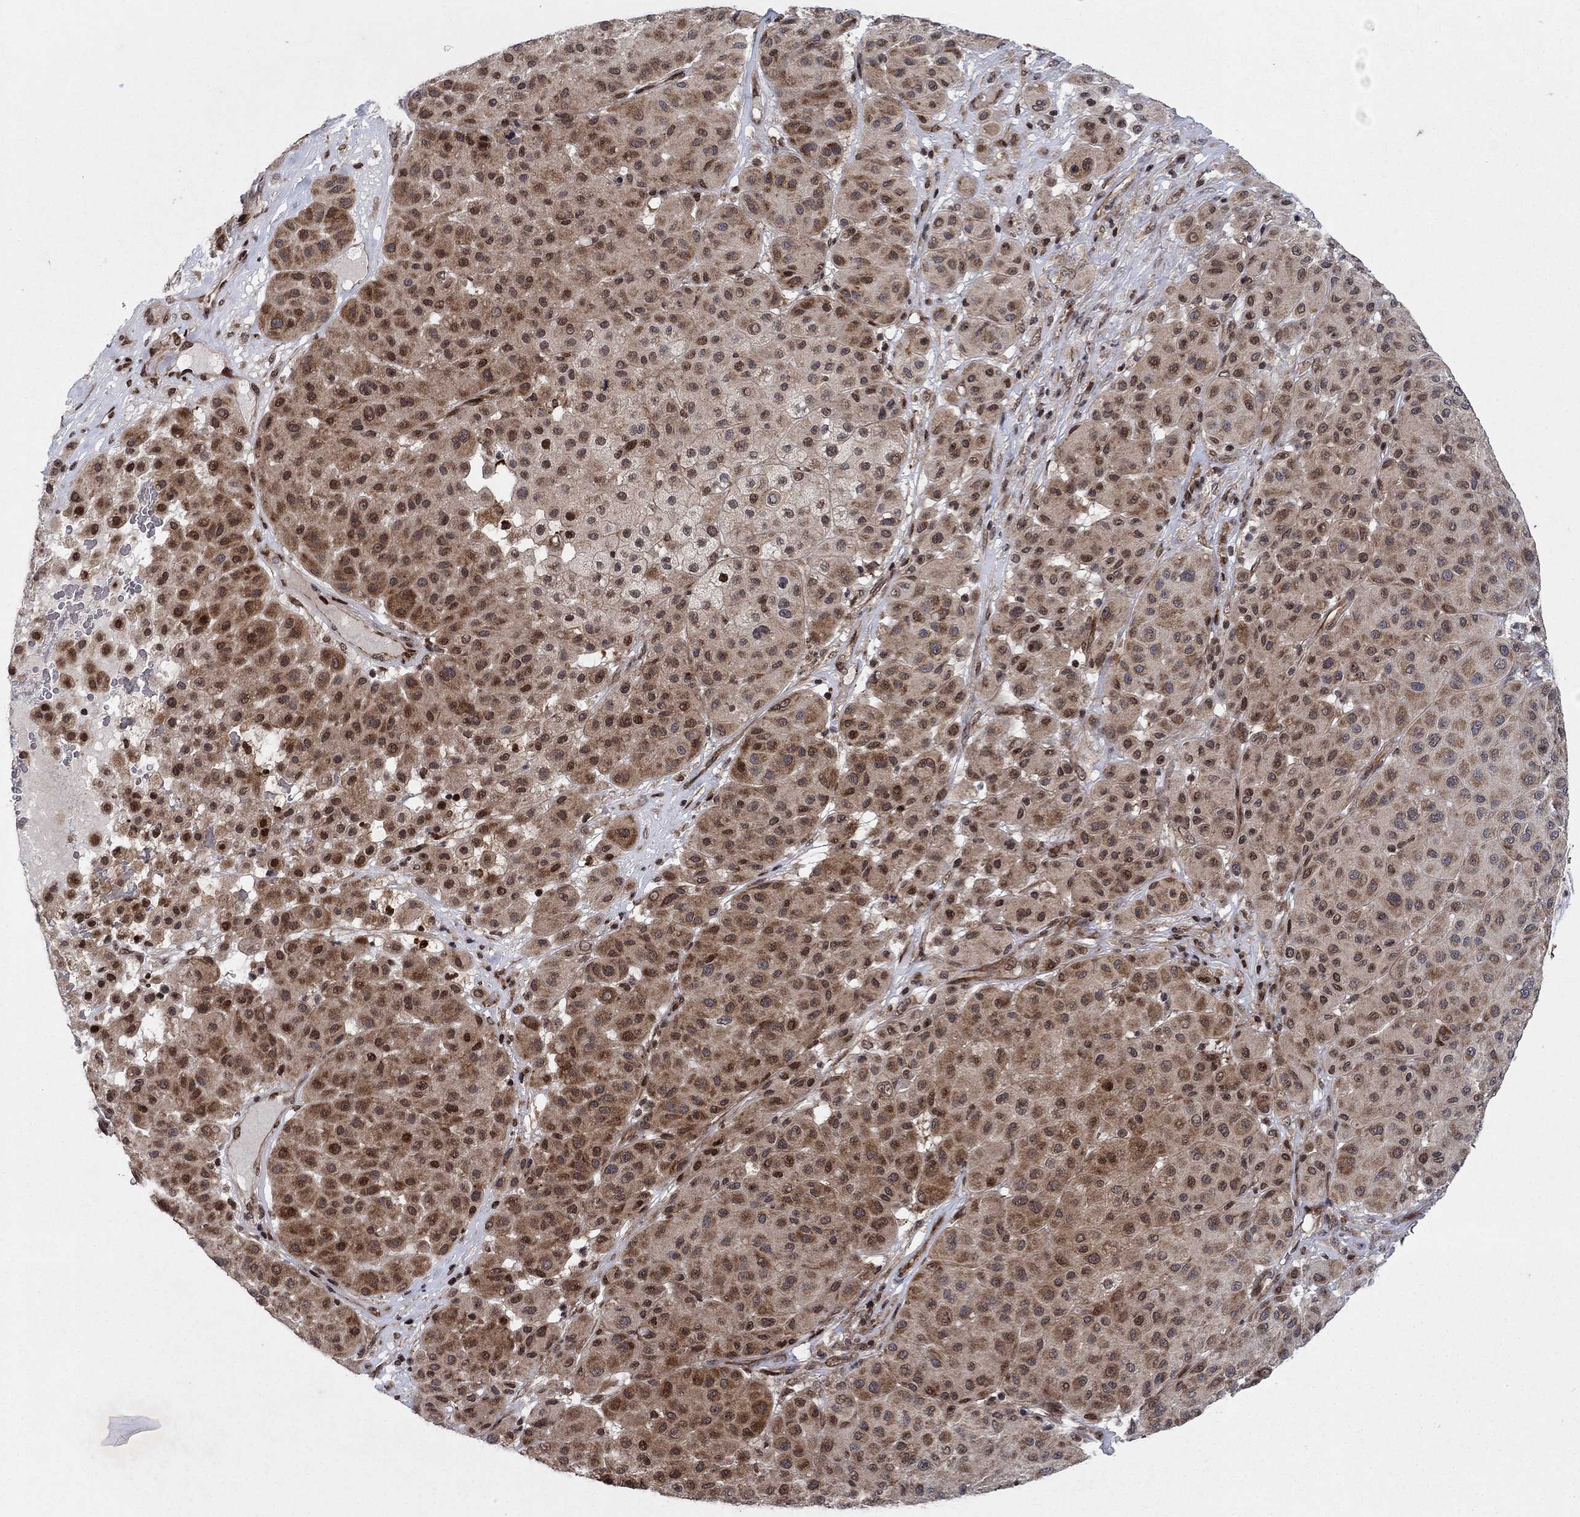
{"staining": {"intensity": "strong", "quantity": "<25%", "location": "cytoplasmic/membranous,nuclear"}, "tissue": "melanoma", "cell_type": "Tumor cells", "image_type": "cancer", "snomed": [{"axis": "morphology", "description": "Malignant melanoma, Metastatic site"}, {"axis": "topography", "description": "Smooth muscle"}], "caption": "A brown stain shows strong cytoplasmic/membranous and nuclear positivity of a protein in human melanoma tumor cells.", "gene": "PRICKLE4", "patient": {"sex": "male", "age": 41}}